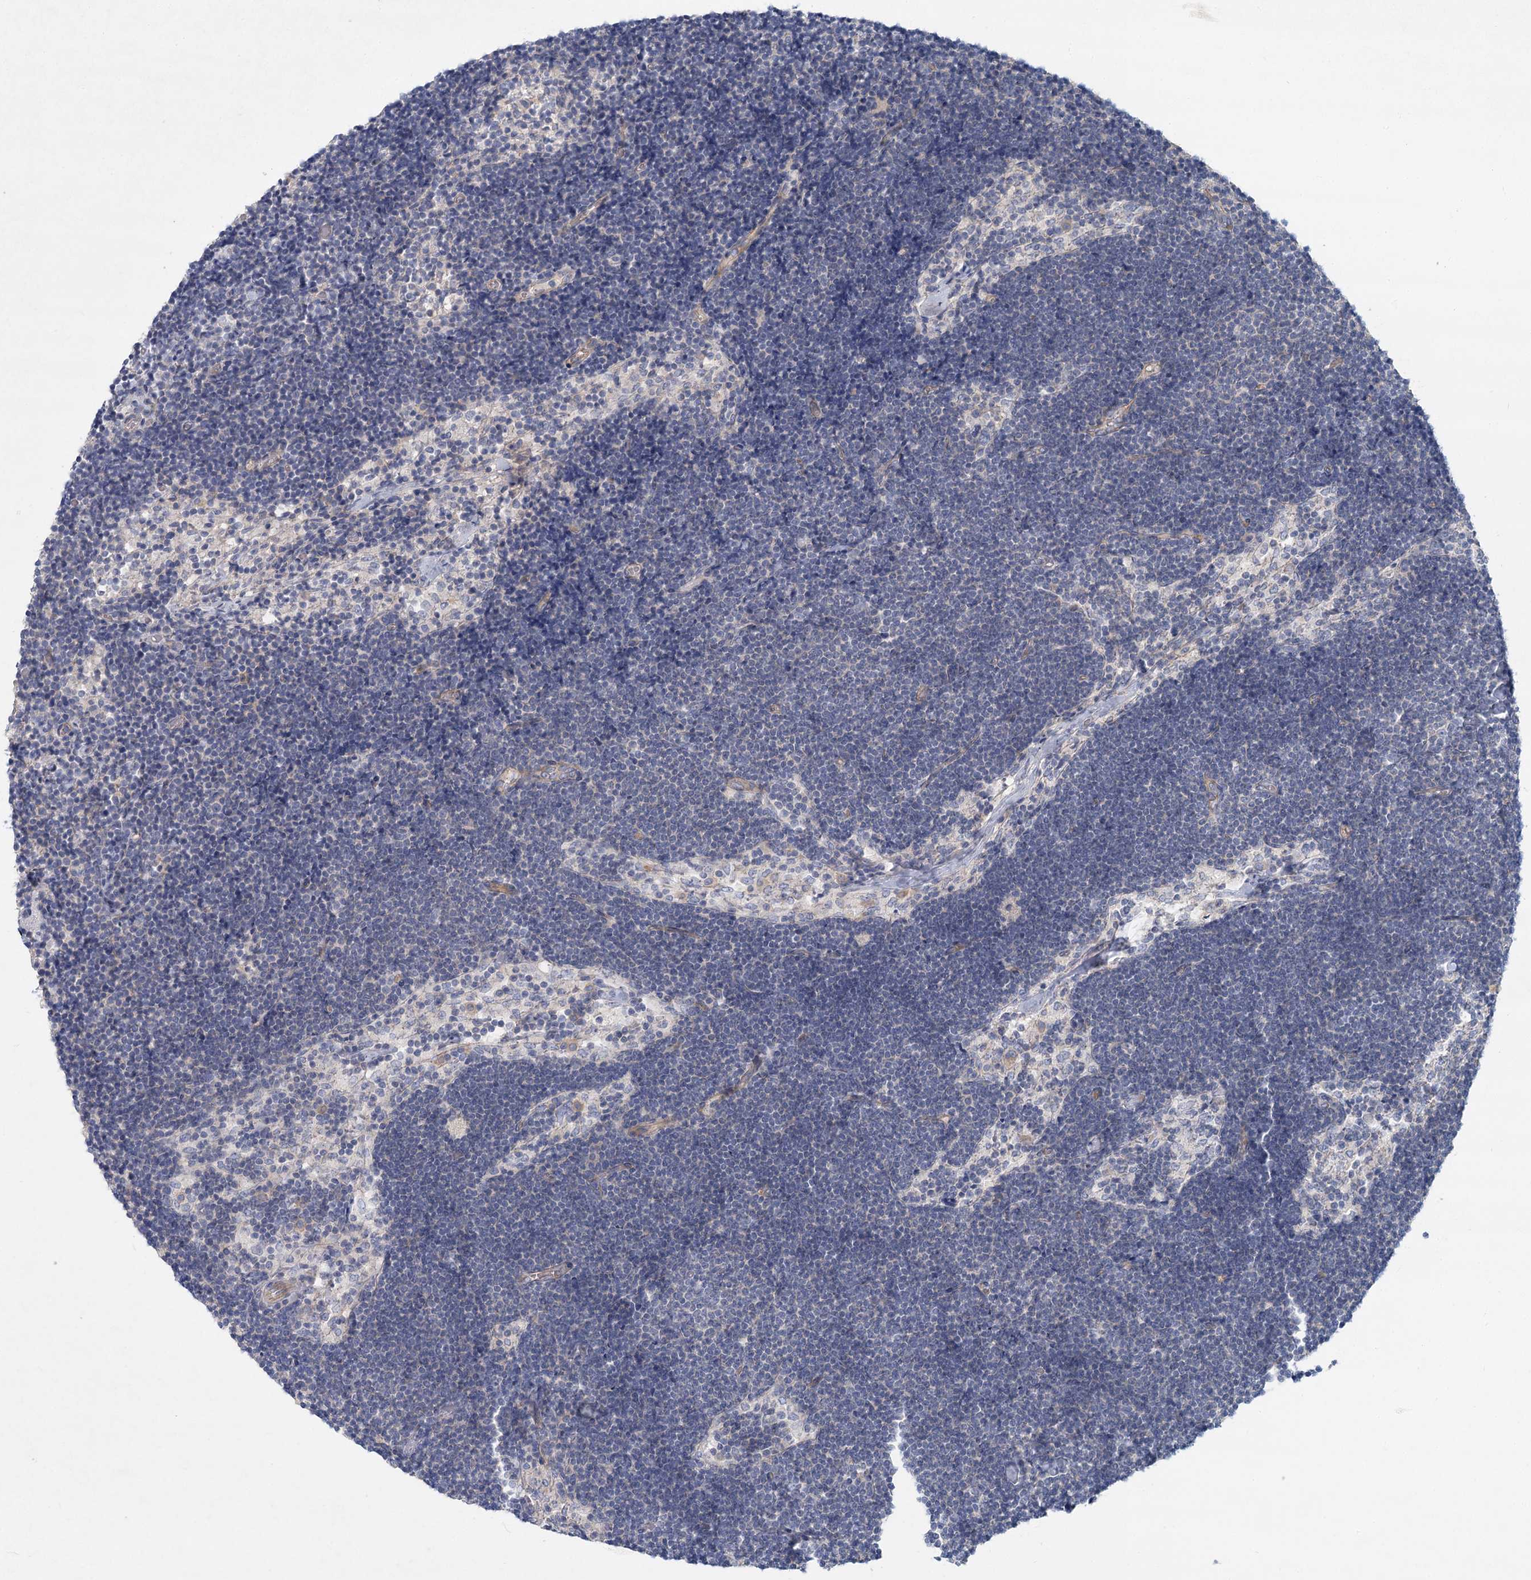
{"staining": {"intensity": "negative", "quantity": "none", "location": "none"}, "tissue": "lymph node", "cell_type": "Germinal center cells", "image_type": "normal", "snomed": [{"axis": "morphology", "description": "Normal tissue, NOS"}, {"axis": "topography", "description": "Lymph node"}], "caption": "The photomicrograph demonstrates no significant staining in germinal center cells of lymph node. (Stains: DAB immunohistochemistry with hematoxylin counter stain, Microscopy: brightfield microscopy at high magnification).", "gene": "DNMBP", "patient": {"sex": "male", "age": 63}}